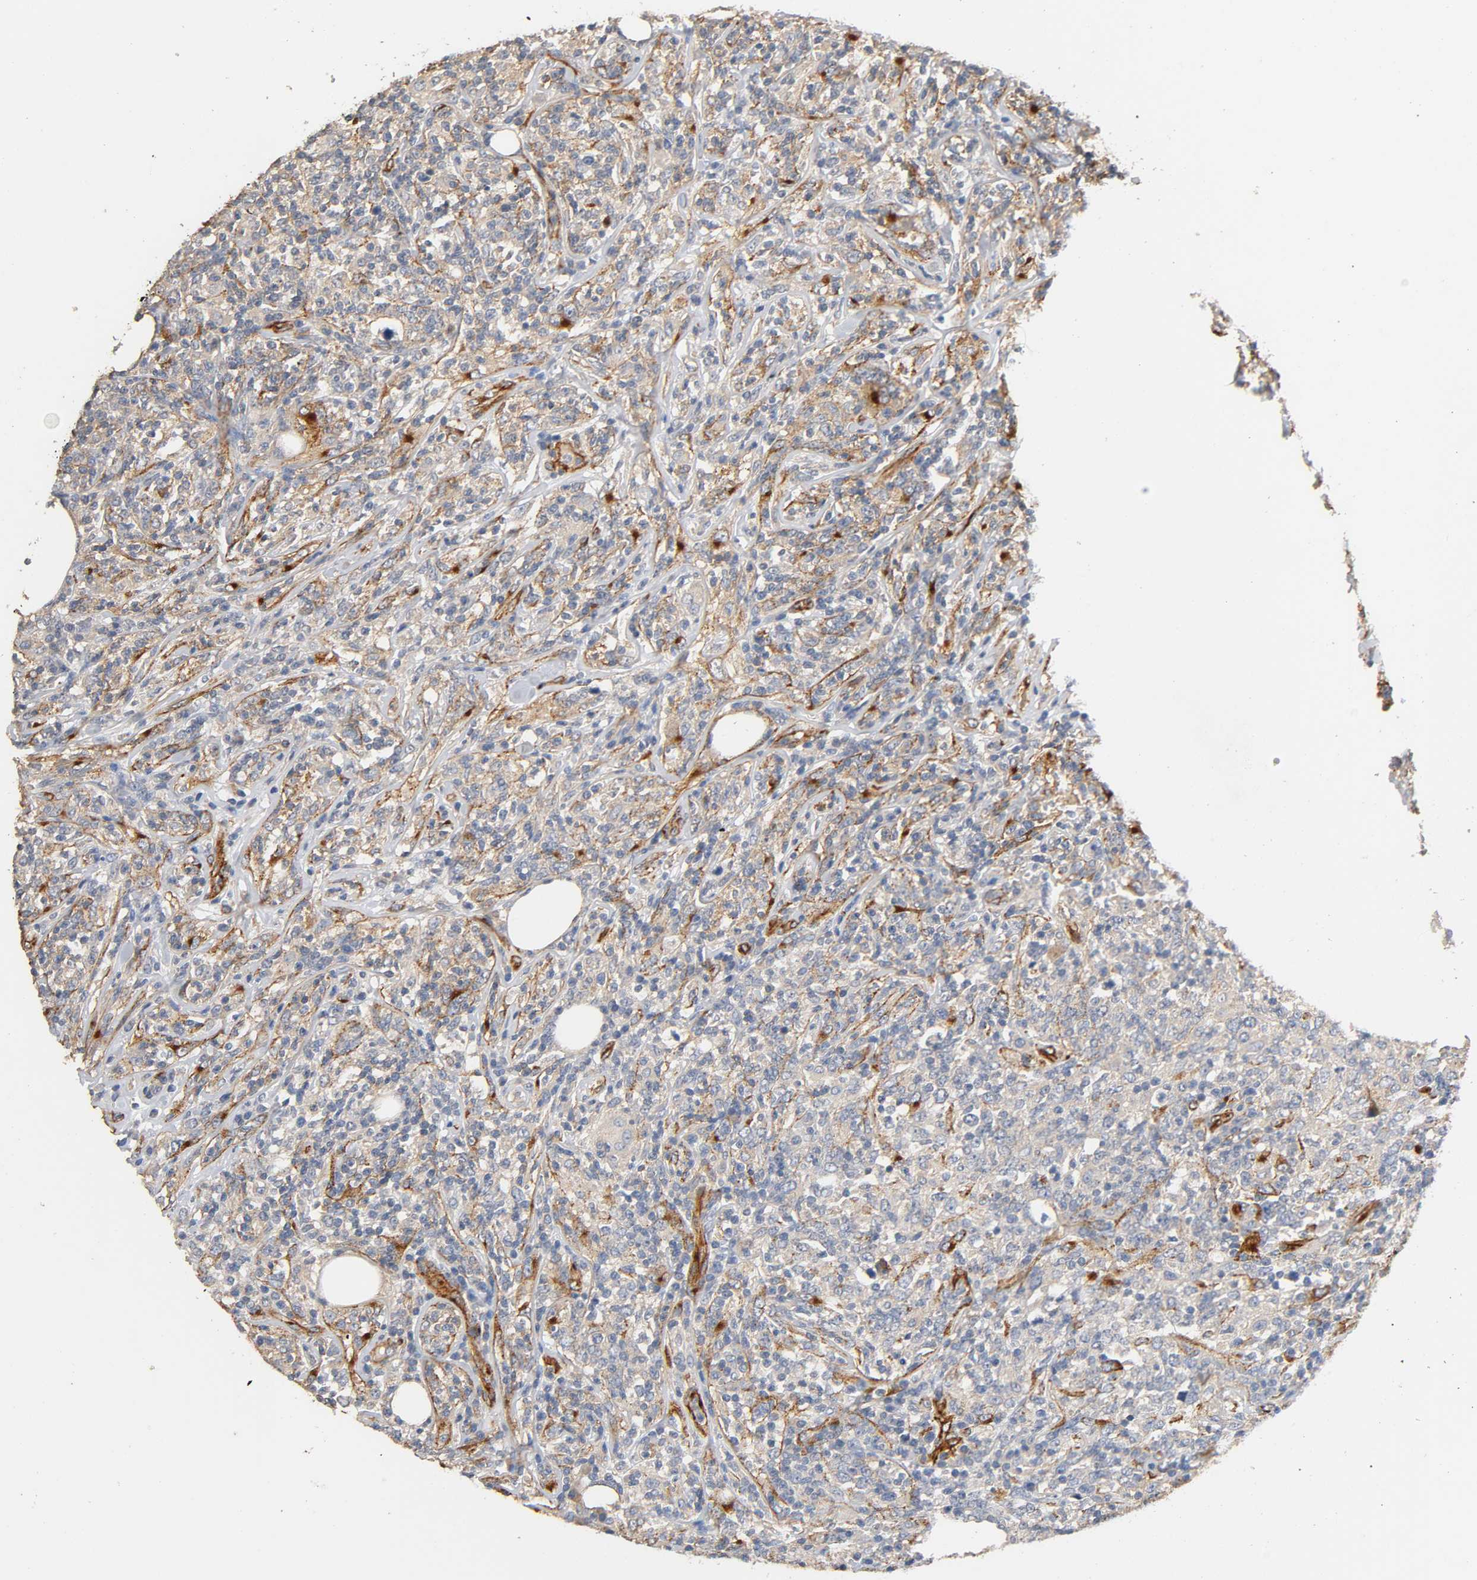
{"staining": {"intensity": "weak", "quantity": "<25%", "location": "cytoplasmic/membranous"}, "tissue": "lymphoma", "cell_type": "Tumor cells", "image_type": "cancer", "snomed": [{"axis": "morphology", "description": "Malignant lymphoma, non-Hodgkin's type, High grade"}, {"axis": "topography", "description": "Lymph node"}], "caption": "Protein analysis of malignant lymphoma, non-Hodgkin's type (high-grade) shows no significant expression in tumor cells. (DAB (3,3'-diaminobenzidine) immunohistochemistry (IHC) with hematoxylin counter stain).", "gene": "IFITM3", "patient": {"sex": "female", "age": 84}}